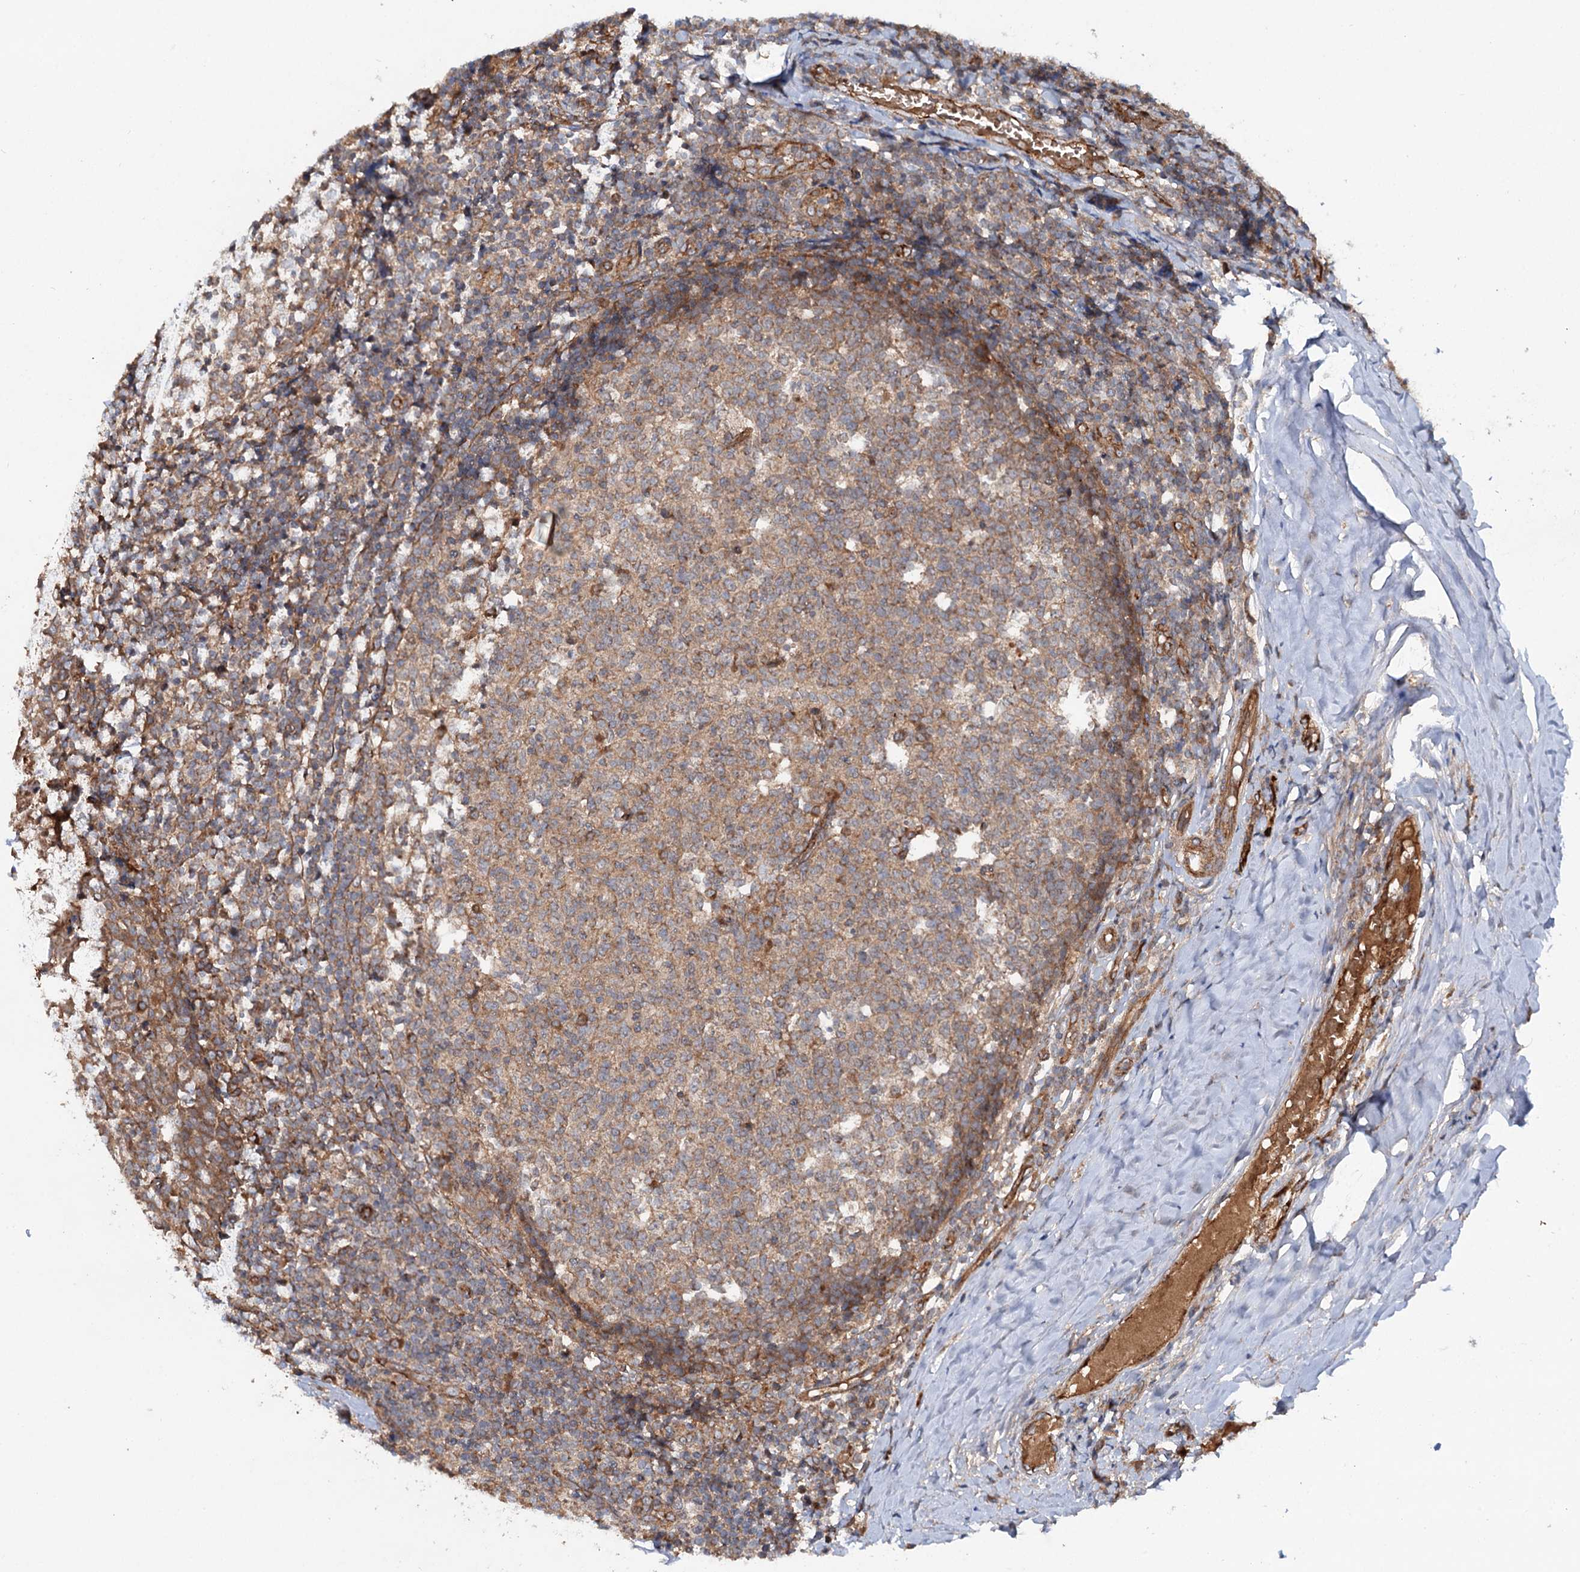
{"staining": {"intensity": "moderate", "quantity": "<25%", "location": "cytoplasmic/membranous"}, "tissue": "tonsil", "cell_type": "Germinal center cells", "image_type": "normal", "snomed": [{"axis": "morphology", "description": "Normal tissue, NOS"}, {"axis": "topography", "description": "Tonsil"}], "caption": "The photomicrograph exhibits immunohistochemical staining of benign tonsil. There is moderate cytoplasmic/membranous positivity is appreciated in about <25% of germinal center cells. (DAB (3,3'-diaminobenzidine) IHC with brightfield microscopy, high magnification).", "gene": "ADGRG4", "patient": {"sex": "female", "age": 19}}